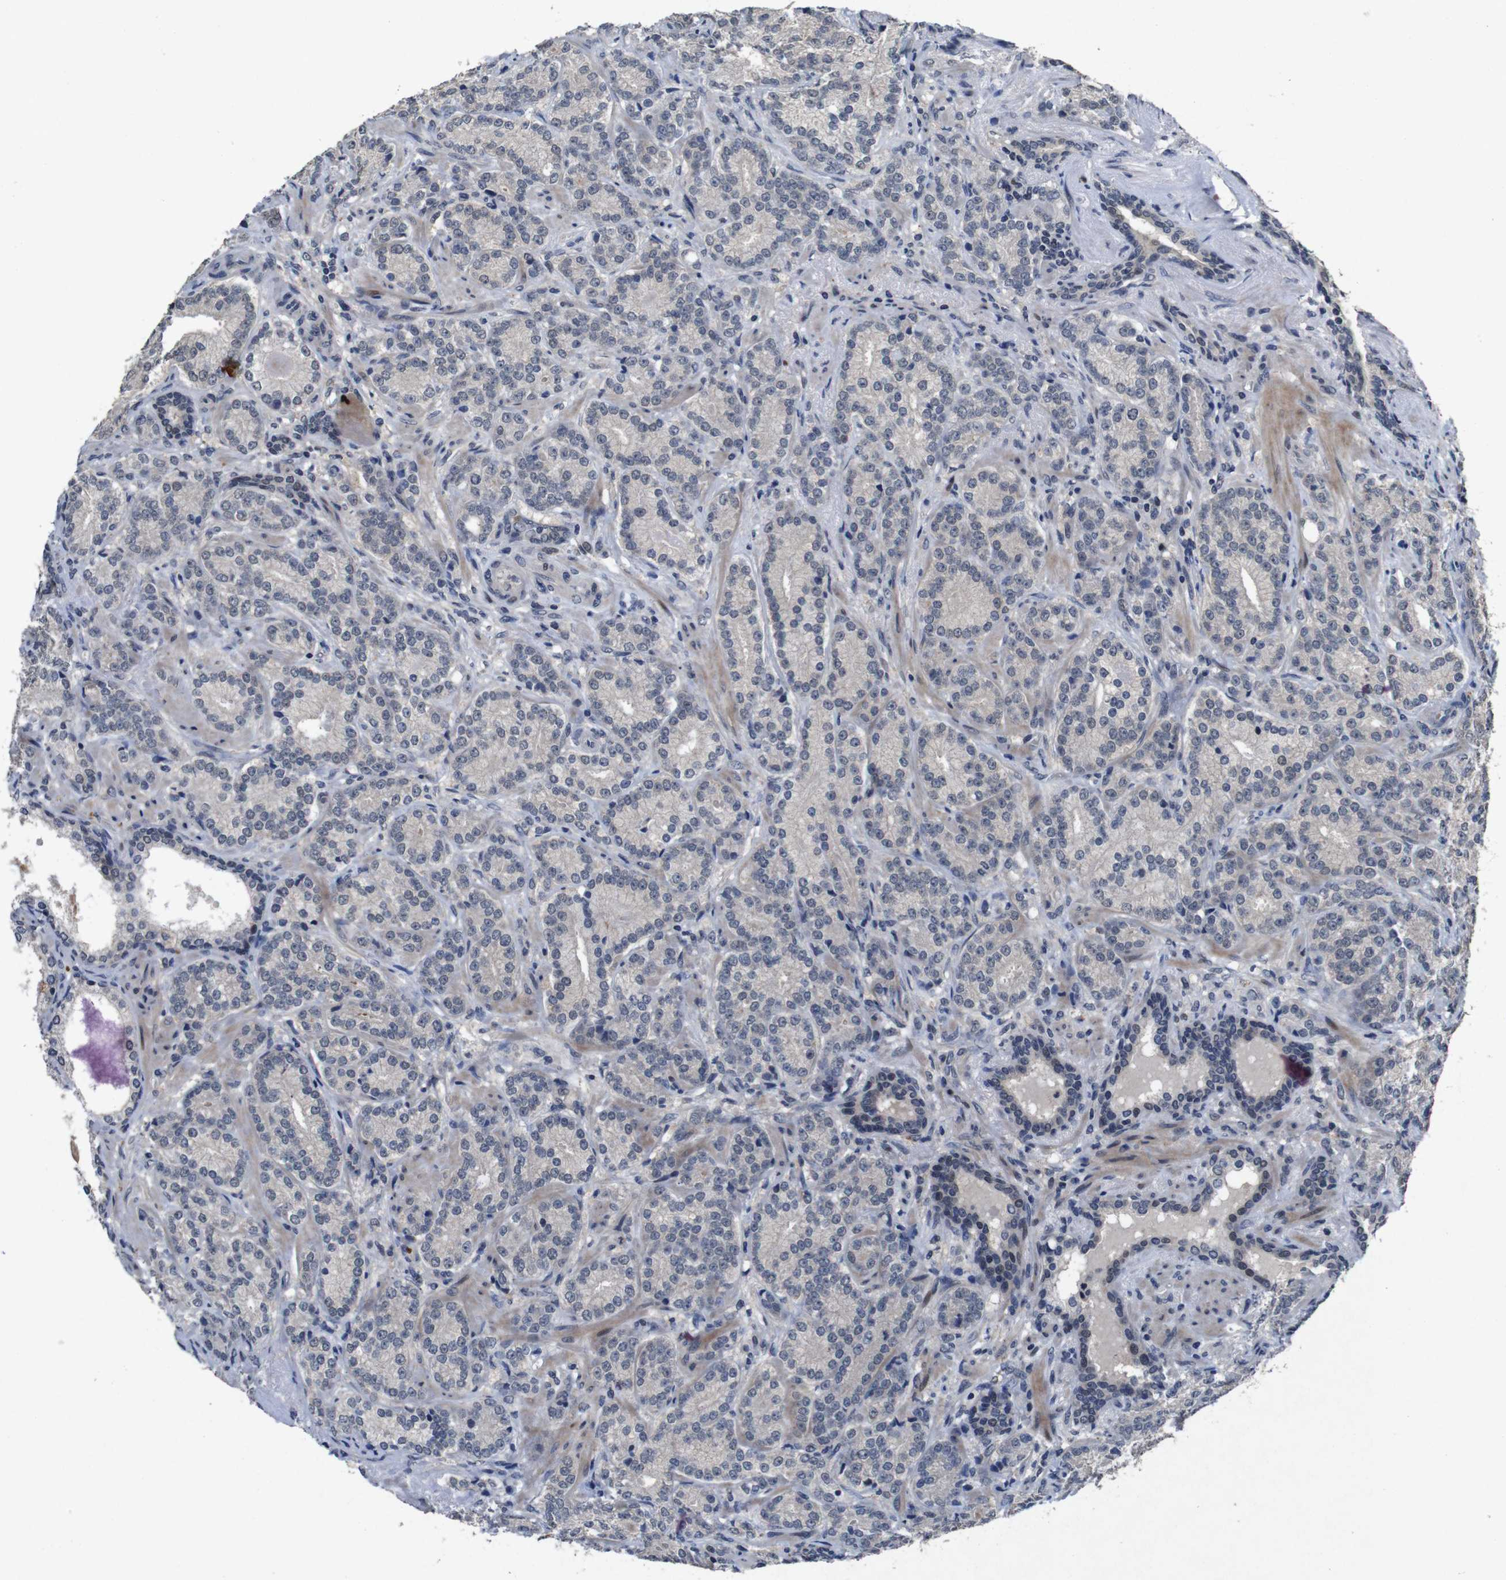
{"staining": {"intensity": "negative", "quantity": "none", "location": "none"}, "tissue": "prostate cancer", "cell_type": "Tumor cells", "image_type": "cancer", "snomed": [{"axis": "morphology", "description": "Adenocarcinoma, High grade"}, {"axis": "topography", "description": "Prostate"}], "caption": "Prostate high-grade adenocarcinoma stained for a protein using IHC reveals no expression tumor cells.", "gene": "AKT3", "patient": {"sex": "male", "age": 61}}